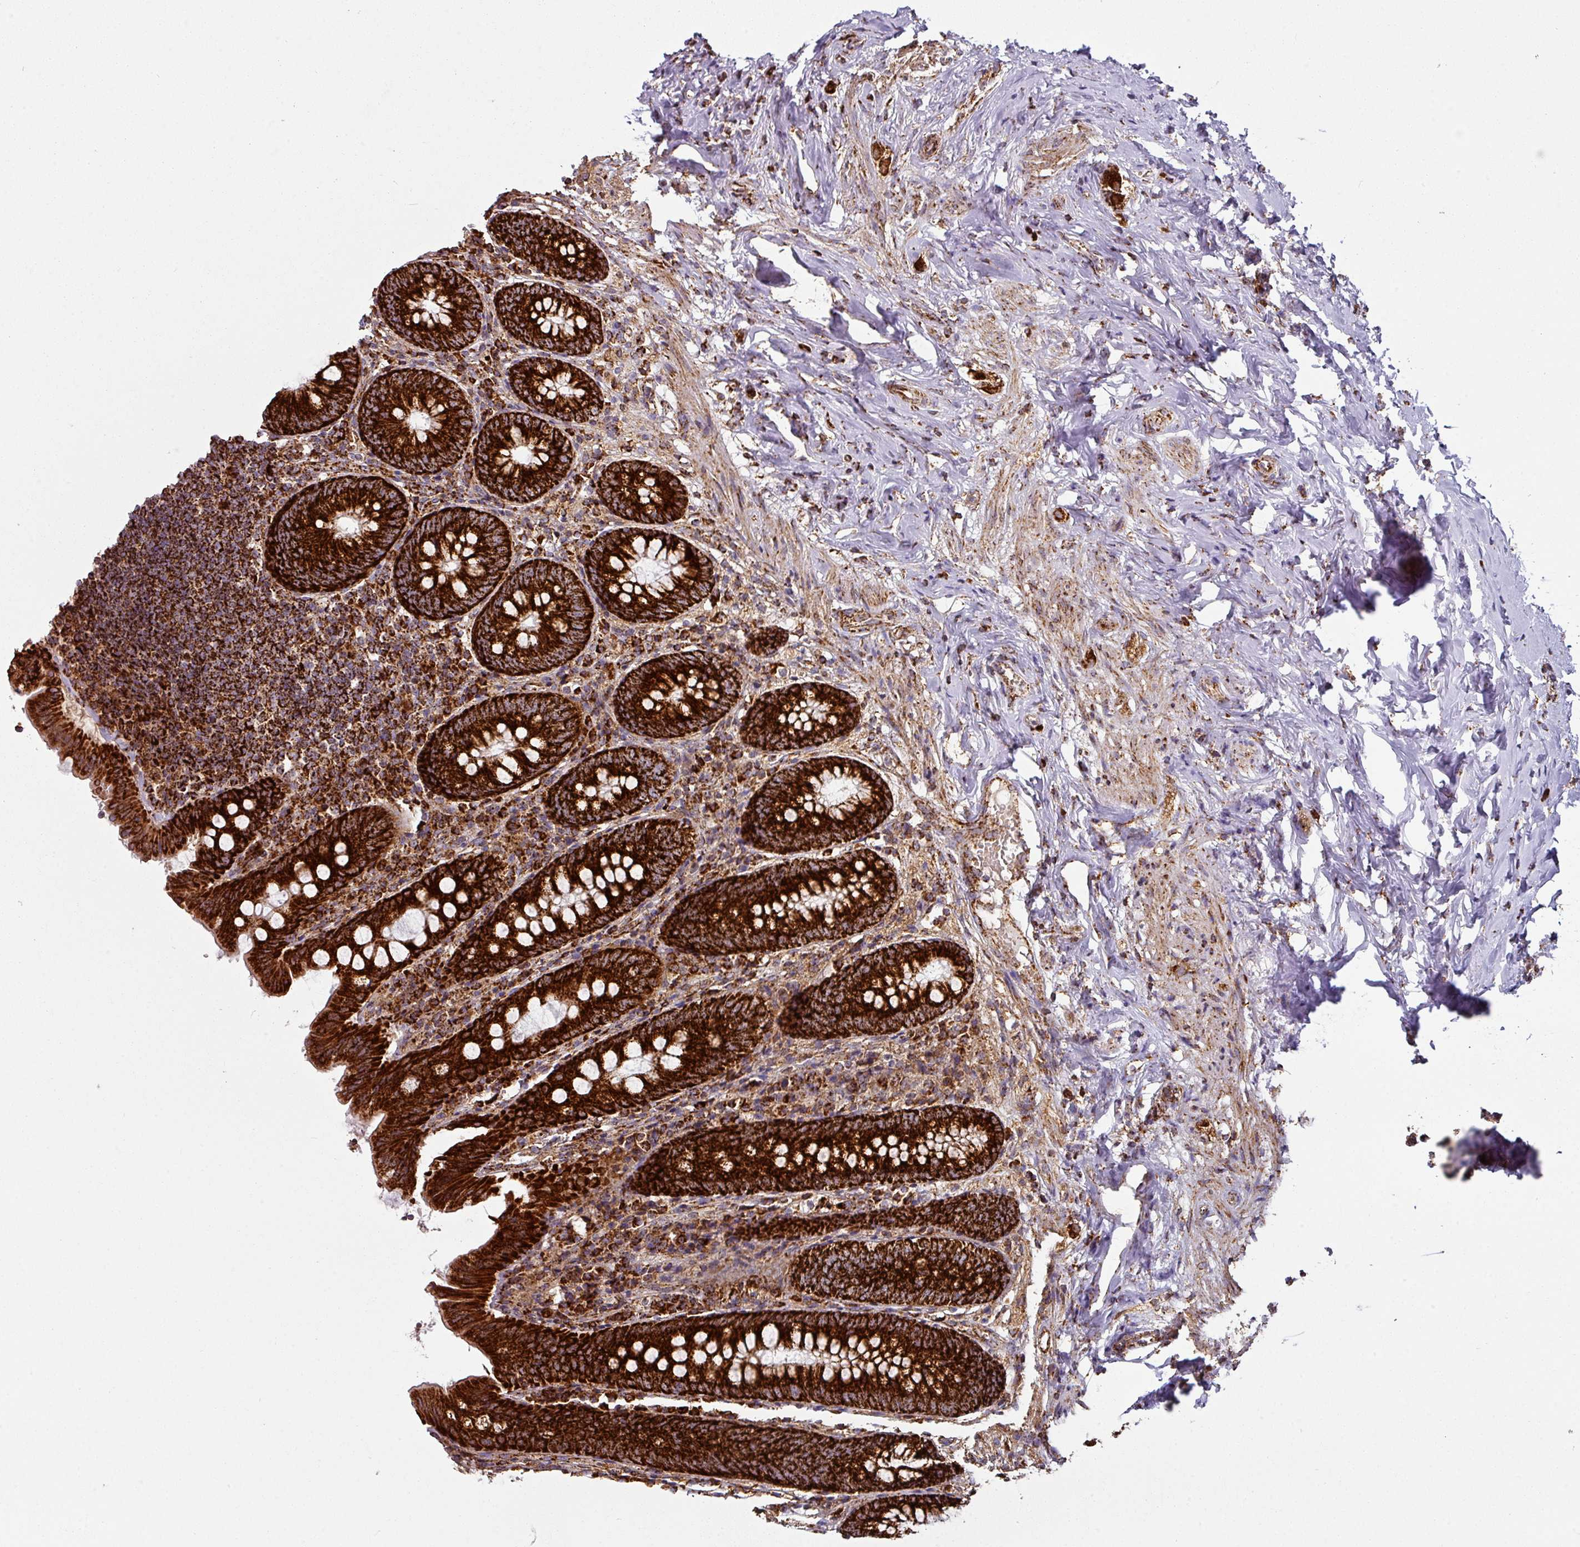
{"staining": {"intensity": "strong", "quantity": ">75%", "location": "cytoplasmic/membranous"}, "tissue": "appendix", "cell_type": "Glandular cells", "image_type": "normal", "snomed": [{"axis": "morphology", "description": "Normal tissue, NOS"}, {"axis": "topography", "description": "Appendix"}], "caption": "Benign appendix exhibits strong cytoplasmic/membranous expression in about >75% of glandular cells, visualized by immunohistochemistry.", "gene": "TRAP1", "patient": {"sex": "female", "age": 54}}